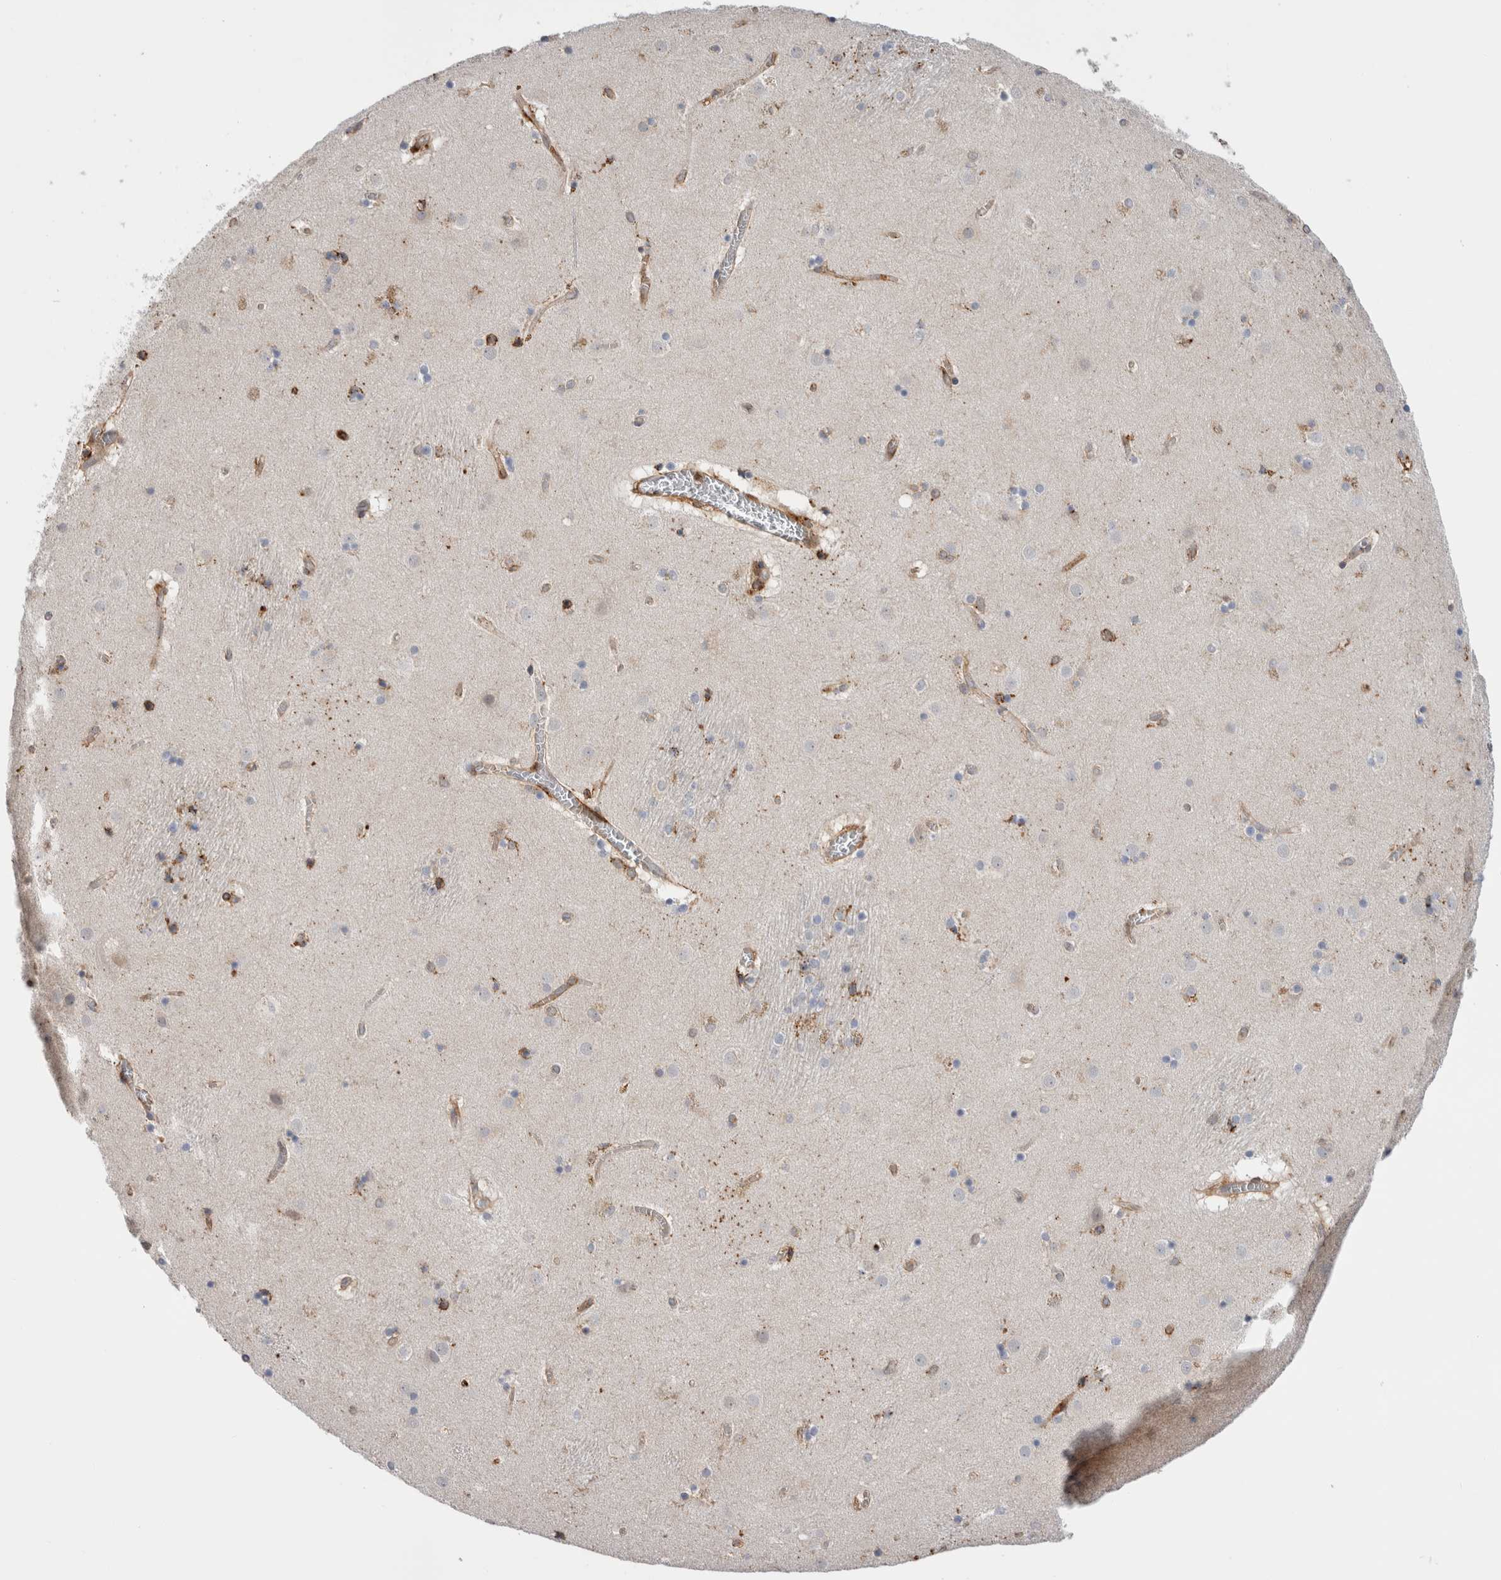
{"staining": {"intensity": "negative", "quantity": "none", "location": "none"}, "tissue": "caudate", "cell_type": "Glial cells", "image_type": "normal", "snomed": [{"axis": "morphology", "description": "Normal tissue, NOS"}, {"axis": "topography", "description": "Lateral ventricle wall"}], "caption": "Immunohistochemical staining of normal caudate exhibits no significant staining in glial cells. (Brightfield microscopy of DAB immunohistochemistry at high magnification).", "gene": "CCDC88B", "patient": {"sex": "male", "age": 70}}